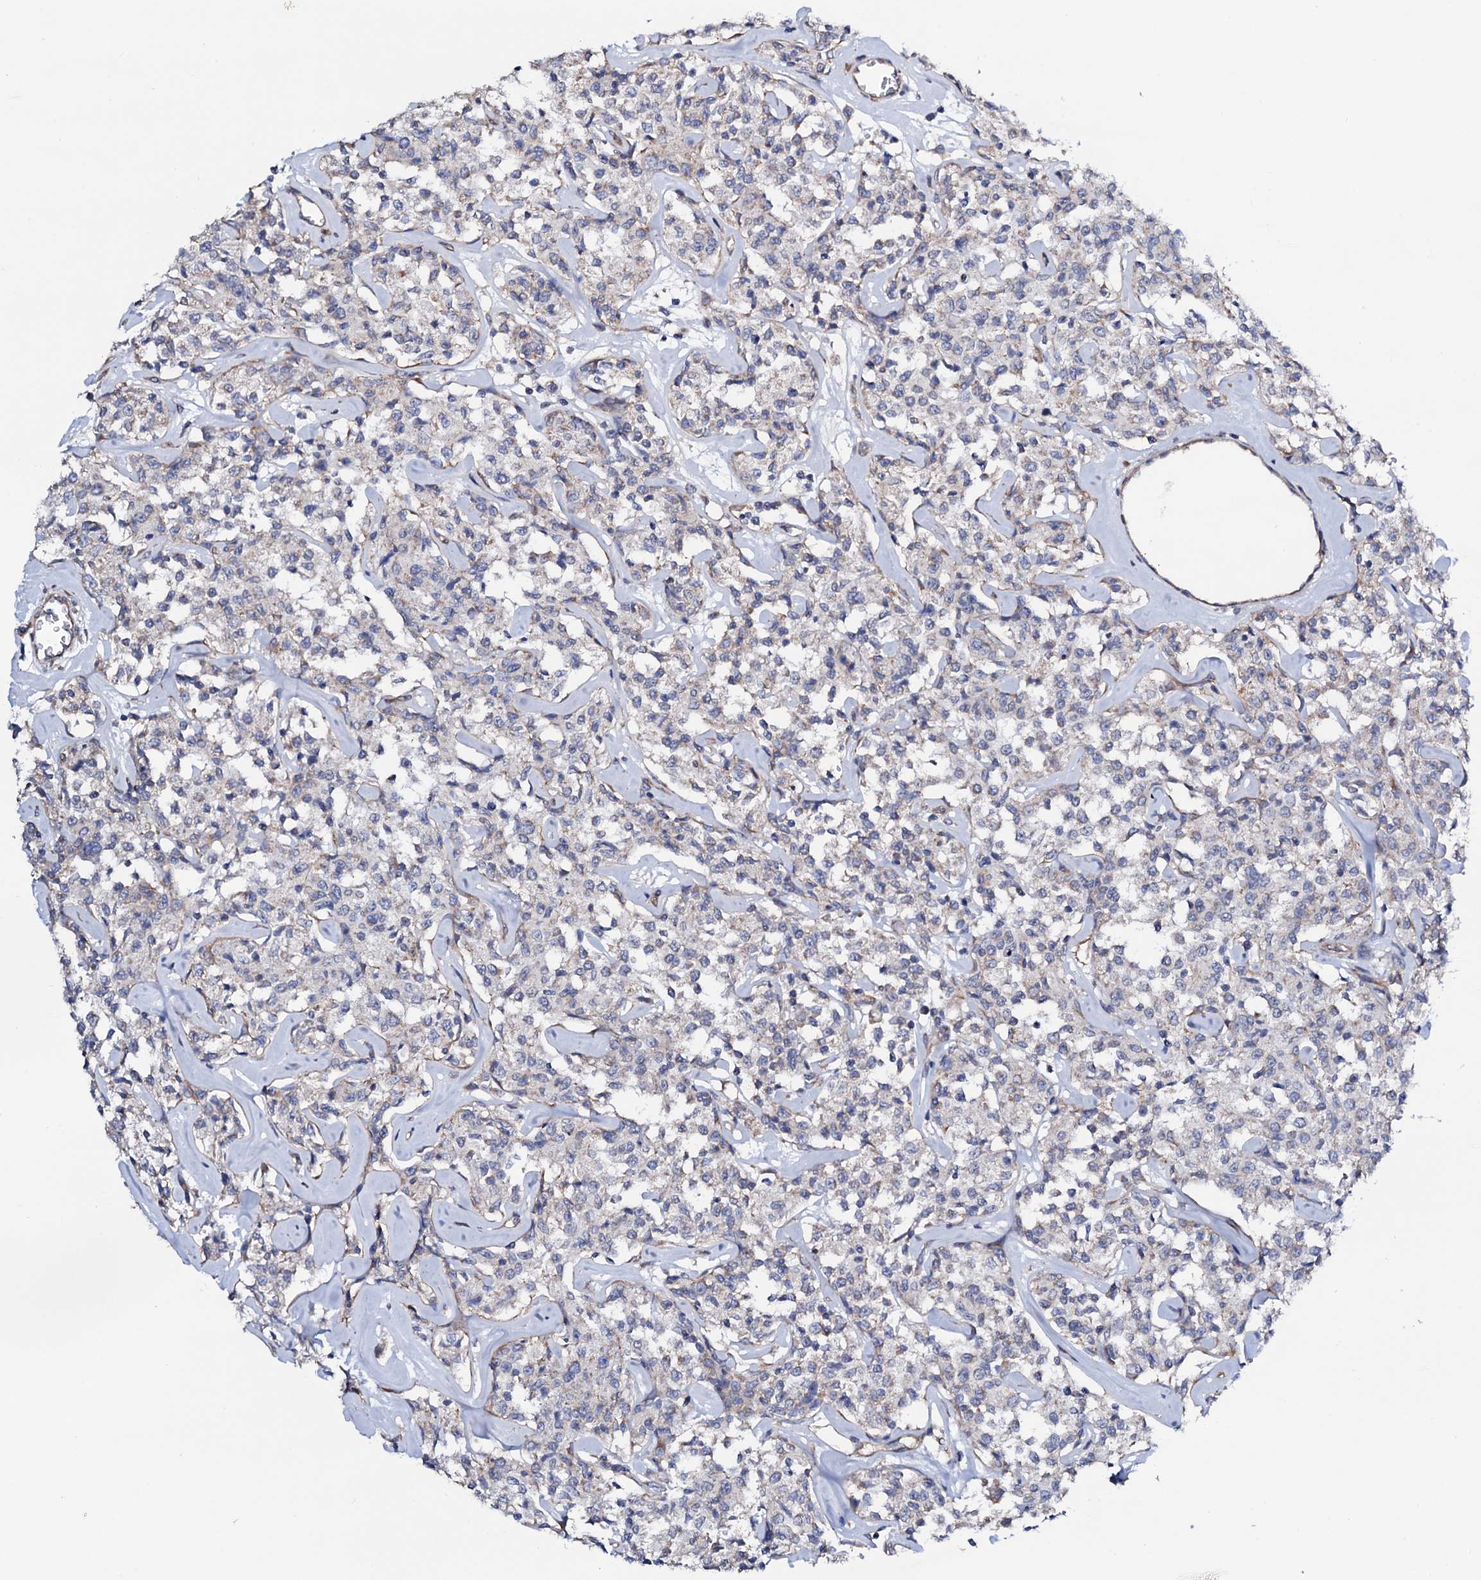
{"staining": {"intensity": "negative", "quantity": "none", "location": "none"}, "tissue": "lymphoma", "cell_type": "Tumor cells", "image_type": "cancer", "snomed": [{"axis": "morphology", "description": "Malignant lymphoma, non-Hodgkin's type, Low grade"}, {"axis": "topography", "description": "Small intestine"}], "caption": "Low-grade malignant lymphoma, non-Hodgkin's type stained for a protein using IHC exhibits no staining tumor cells.", "gene": "STARD13", "patient": {"sex": "female", "age": 59}}